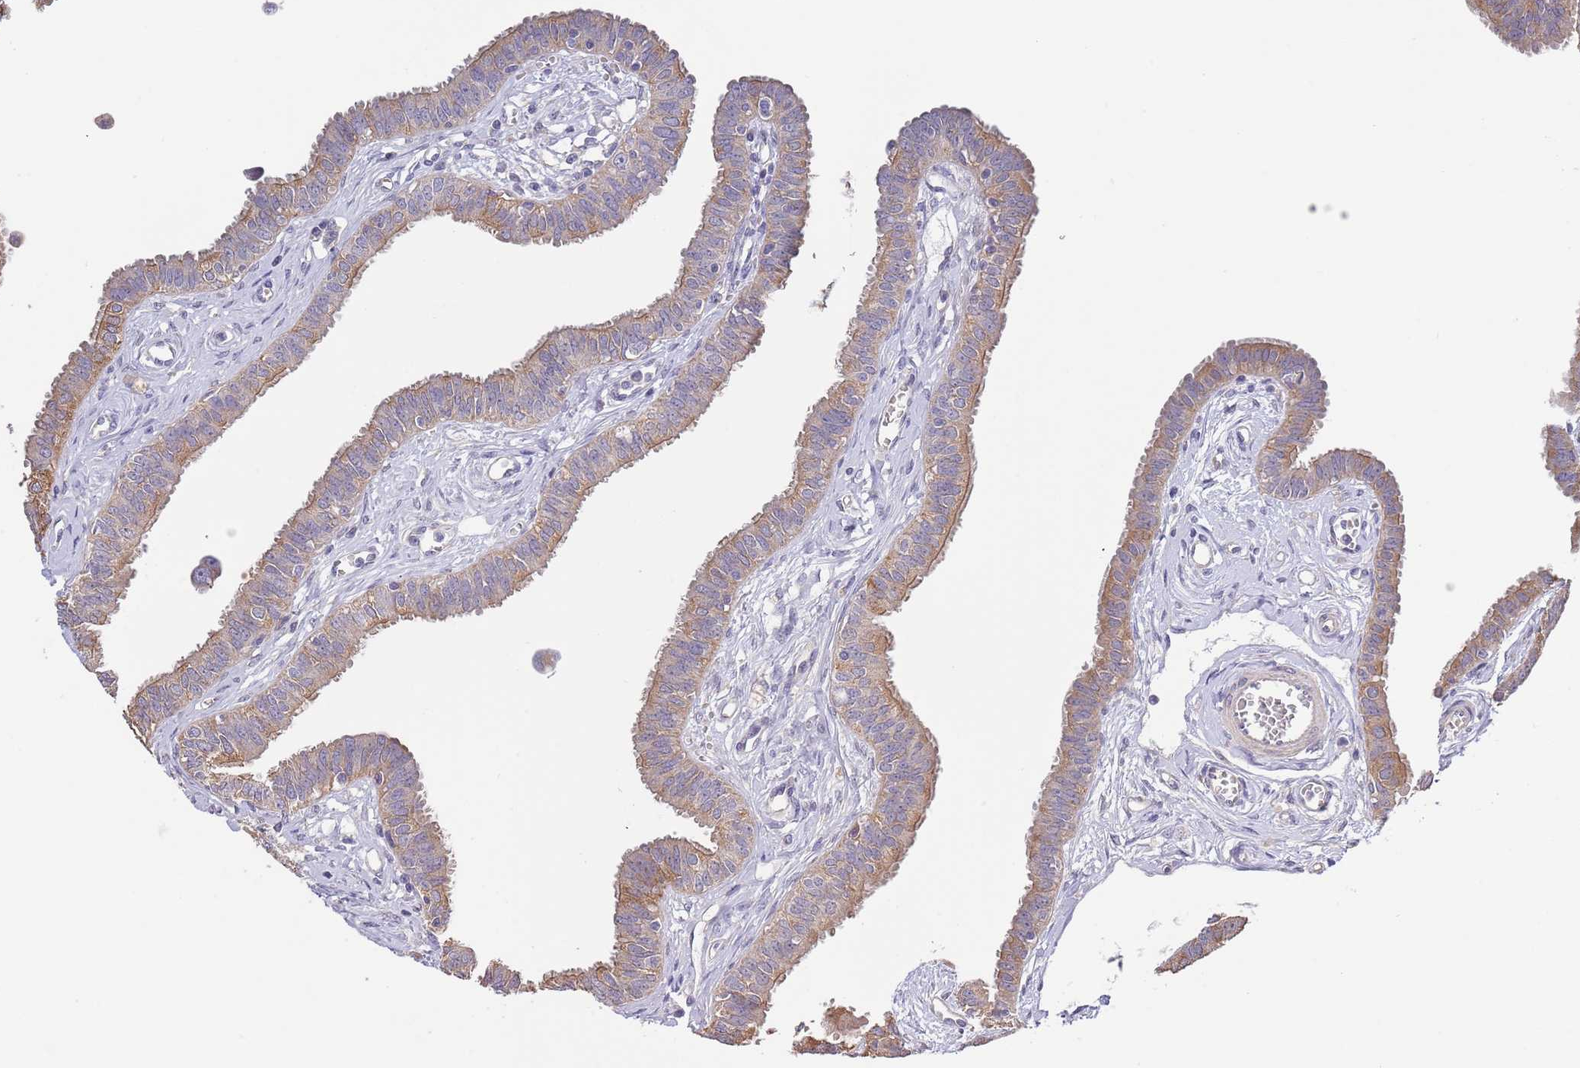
{"staining": {"intensity": "moderate", "quantity": ">75%", "location": "cytoplasmic/membranous"}, "tissue": "fallopian tube", "cell_type": "Glandular cells", "image_type": "normal", "snomed": [{"axis": "morphology", "description": "Normal tissue, NOS"}, {"axis": "morphology", "description": "Carcinoma, NOS"}, {"axis": "topography", "description": "Fallopian tube"}, {"axis": "topography", "description": "Ovary"}], "caption": "Immunohistochemical staining of normal human fallopian tube shows medium levels of moderate cytoplasmic/membranous expression in about >75% of glandular cells.", "gene": "LIPJ", "patient": {"sex": "female", "age": 59}}